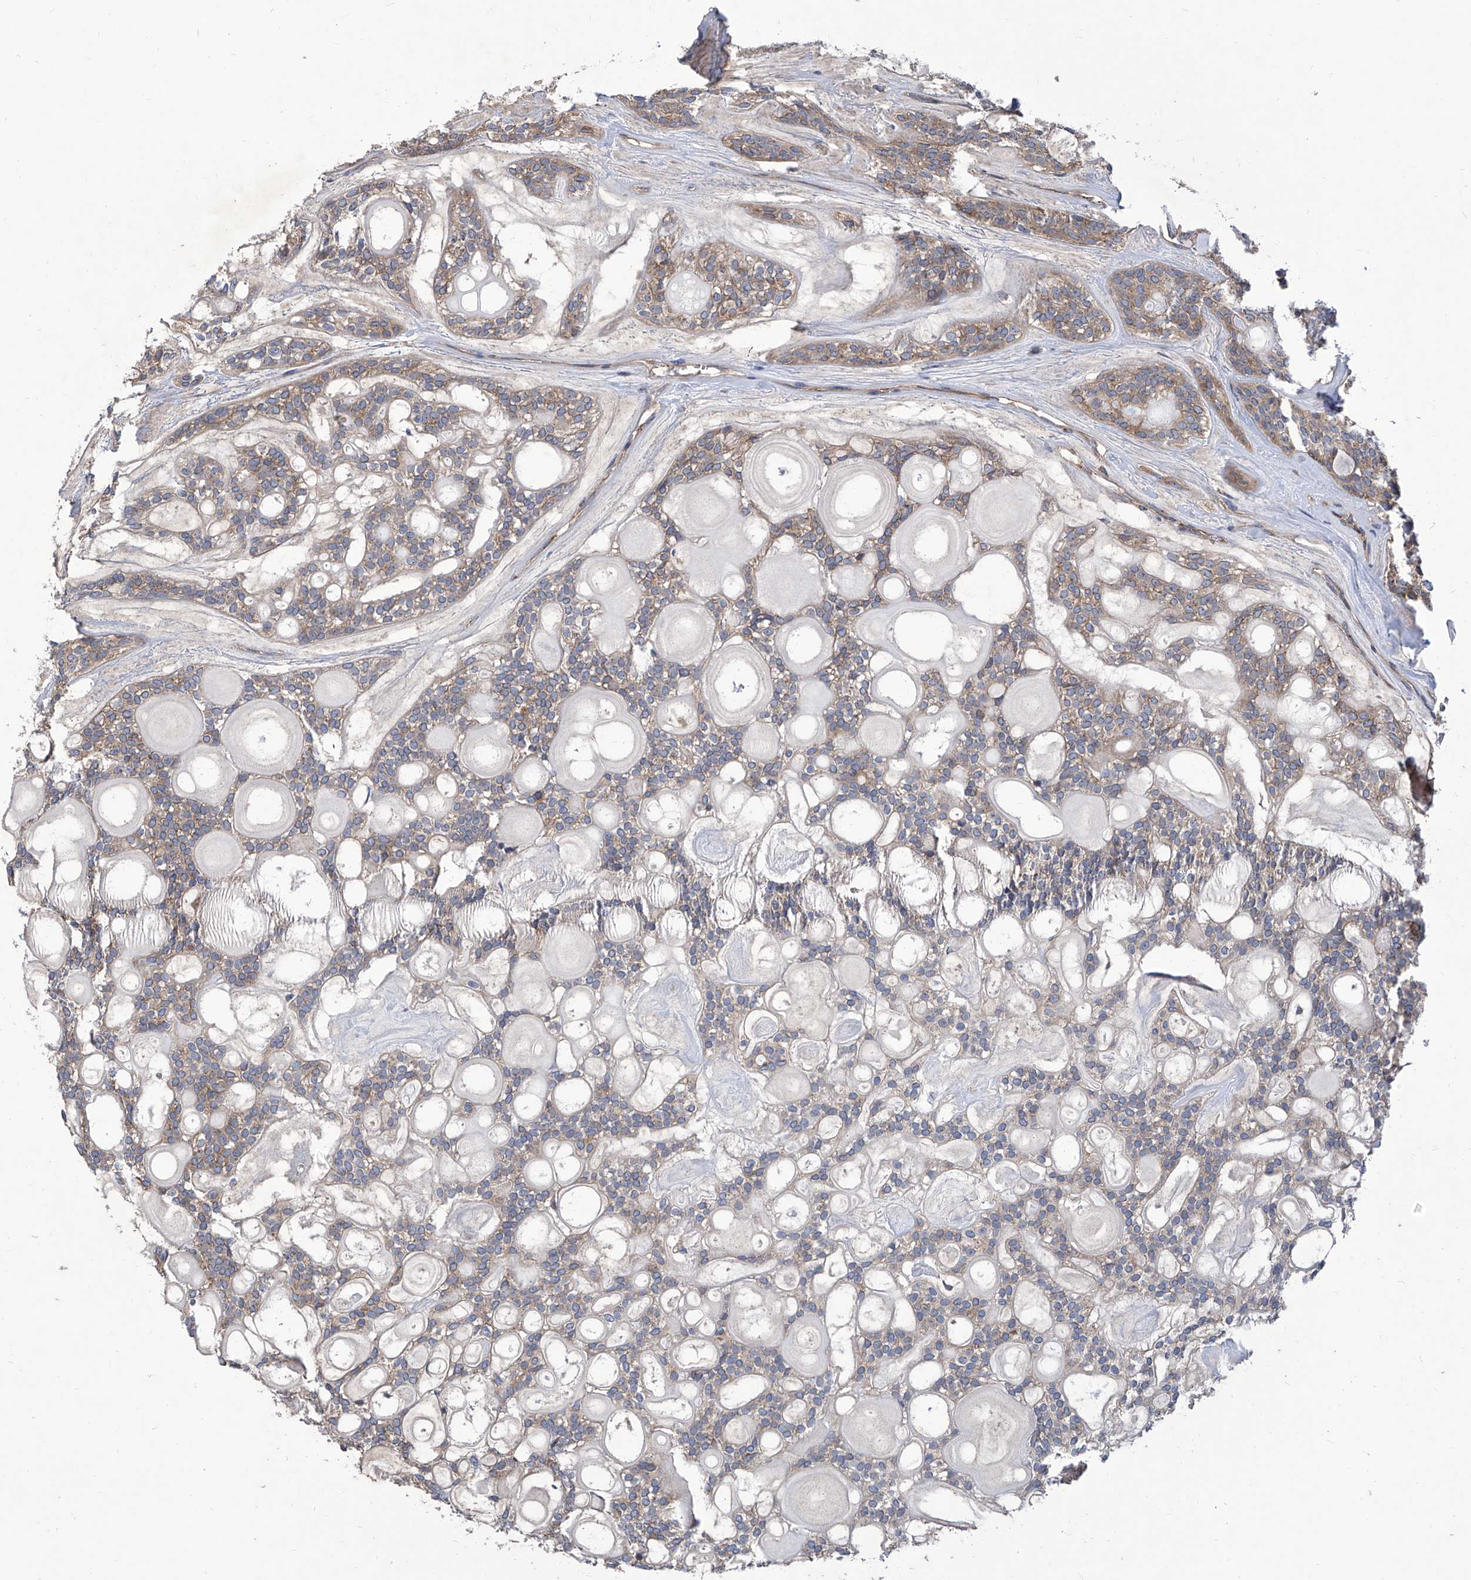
{"staining": {"intensity": "weak", "quantity": "25%-75%", "location": "cytoplasmic/membranous"}, "tissue": "head and neck cancer", "cell_type": "Tumor cells", "image_type": "cancer", "snomed": [{"axis": "morphology", "description": "Adenocarcinoma, NOS"}, {"axis": "topography", "description": "Head-Neck"}], "caption": "The histopathology image demonstrates staining of adenocarcinoma (head and neck), revealing weak cytoplasmic/membranous protein expression (brown color) within tumor cells. The protein is shown in brown color, while the nuclei are stained blue.", "gene": "TJAP1", "patient": {"sex": "male", "age": 66}}